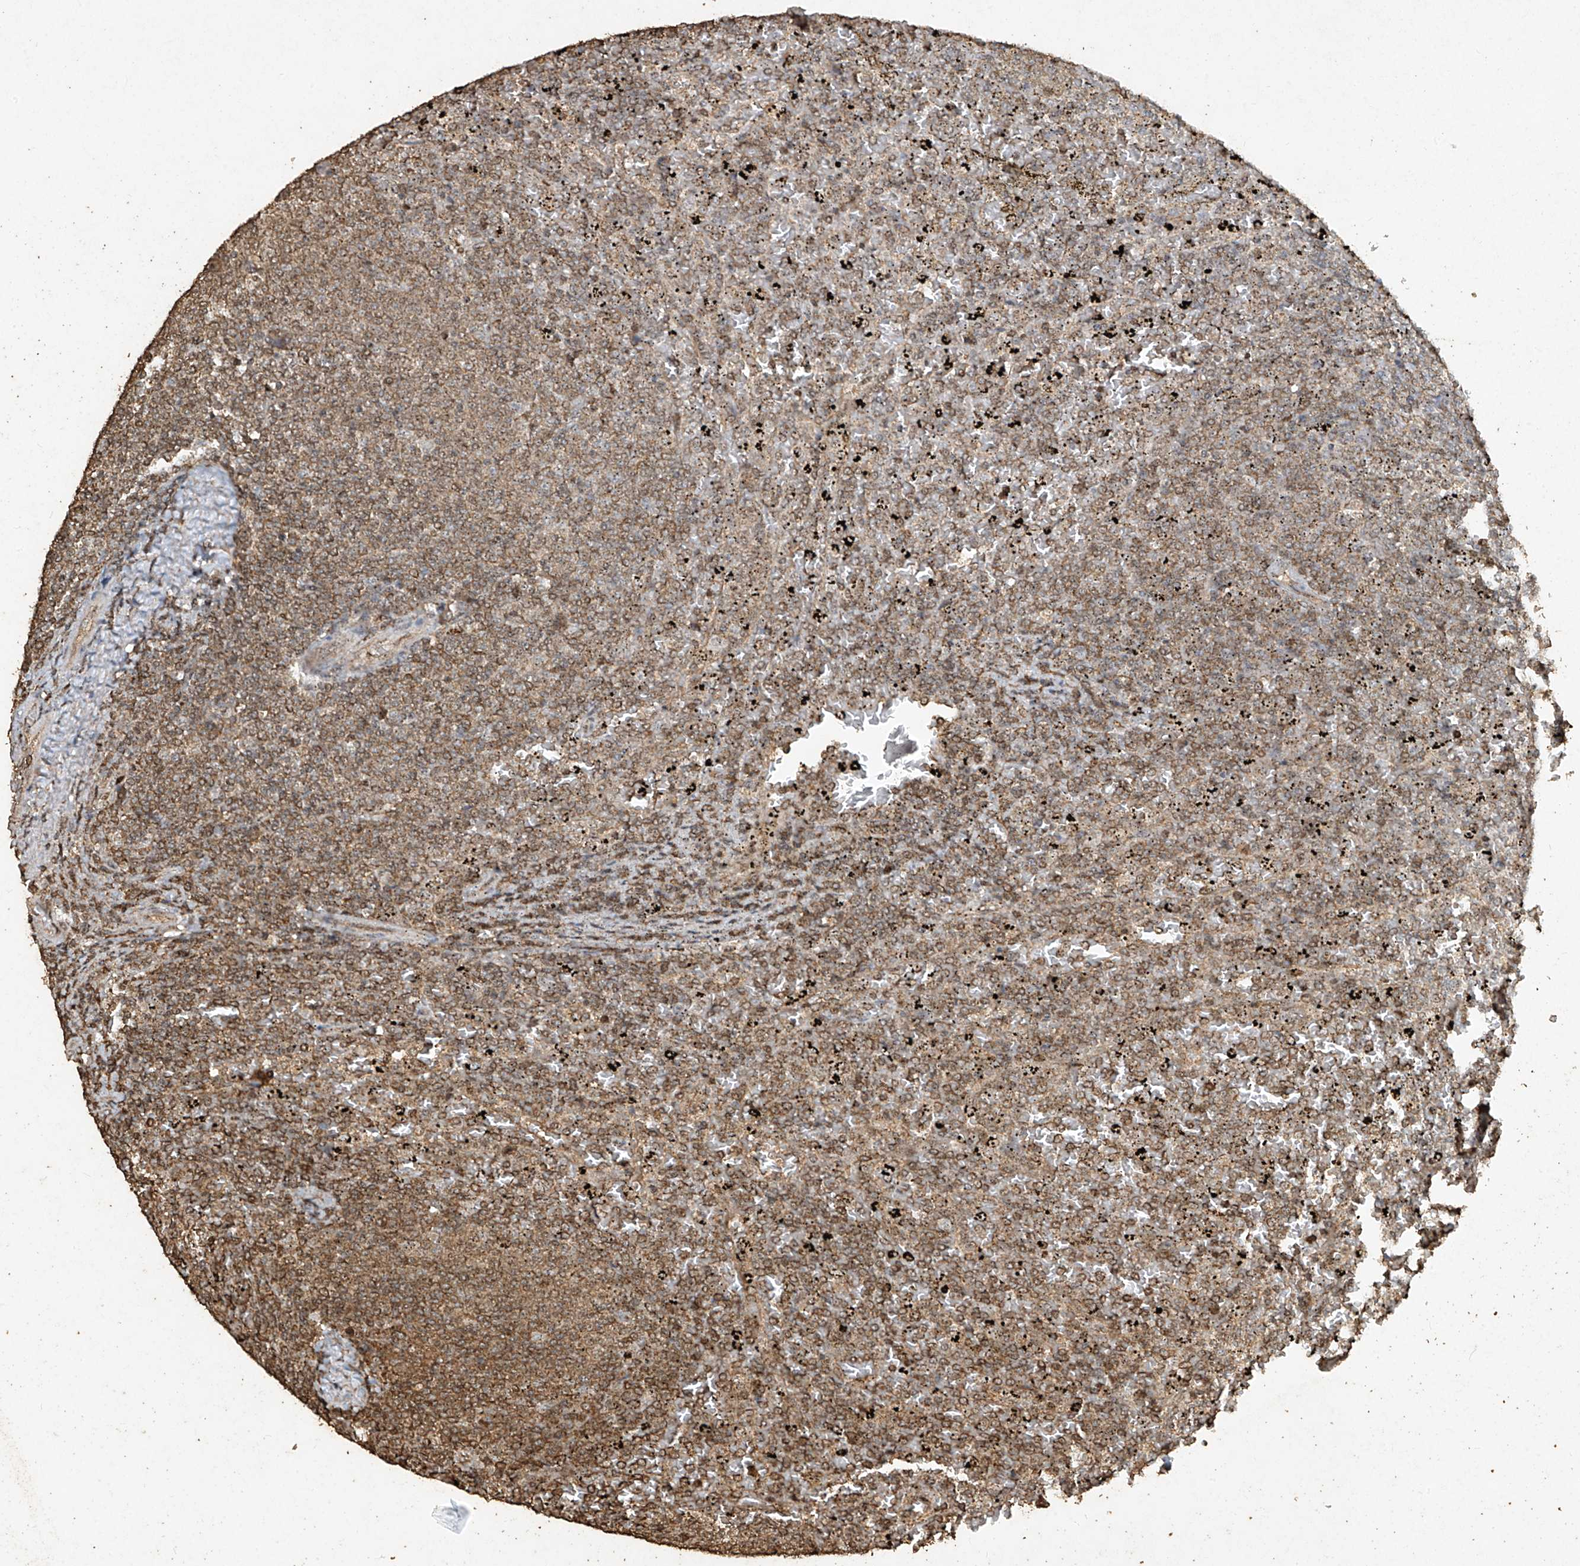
{"staining": {"intensity": "moderate", "quantity": "25%-75%", "location": "cytoplasmic/membranous"}, "tissue": "lymphoma", "cell_type": "Tumor cells", "image_type": "cancer", "snomed": [{"axis": "morphology", "description": "Malignant lymphoma, non-Hodgkin's type, Low grade"}, {"axis": "topography", "description": "Spleen"}], "caption": "A high-resolution histopathology image shows immunohistochemistry (IHC) staining of lymphoma, which shows moderate cytoplasmic/membranous positivity in about 25%-75% of tumor cells. Using DAB (brown) and hematoxylin (blue) stains, captured at high magnification using brightfield microscopy.", "gene": "ERBB3", "patient": {"sex": "female", "age": 77}}